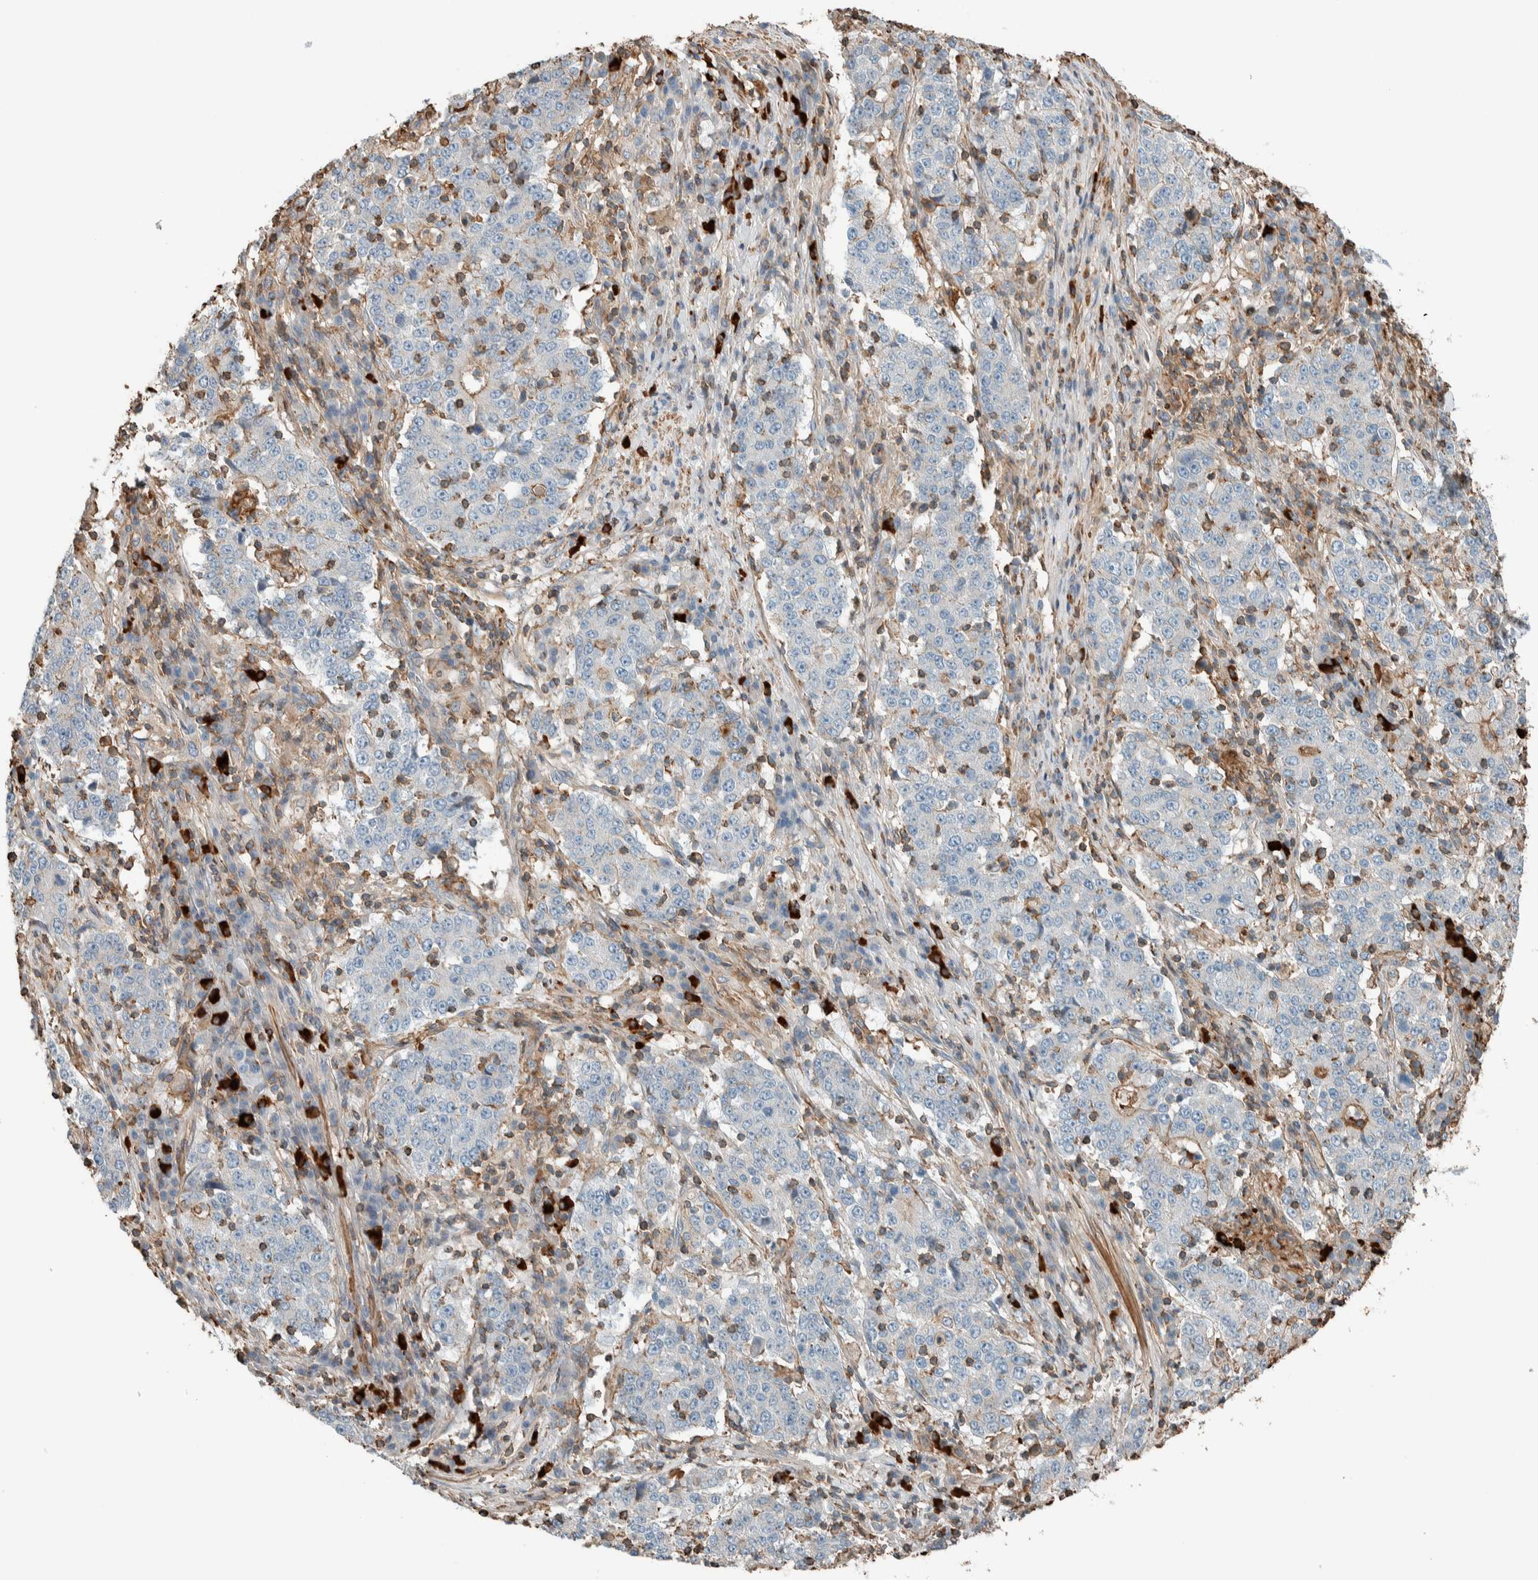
{"staining": {"intensity": "negative", "quantity": "none", "location": "none"}, "tissue": "stomach cancer", "cell_type": "Tumor cells", "image_type": "cancer", "snomed": [{"axis": "morphology", "description": "Adenocarcinoma, NOS"}, {"axis": "topography", "description": "Stomach"}], "caption": "This is an IHC micrograph of adenocarcinoma (stomach). There is no expression in tumor cells.", "gene": "CTBP2", "patient": {"sex": "male", "age": 59}}